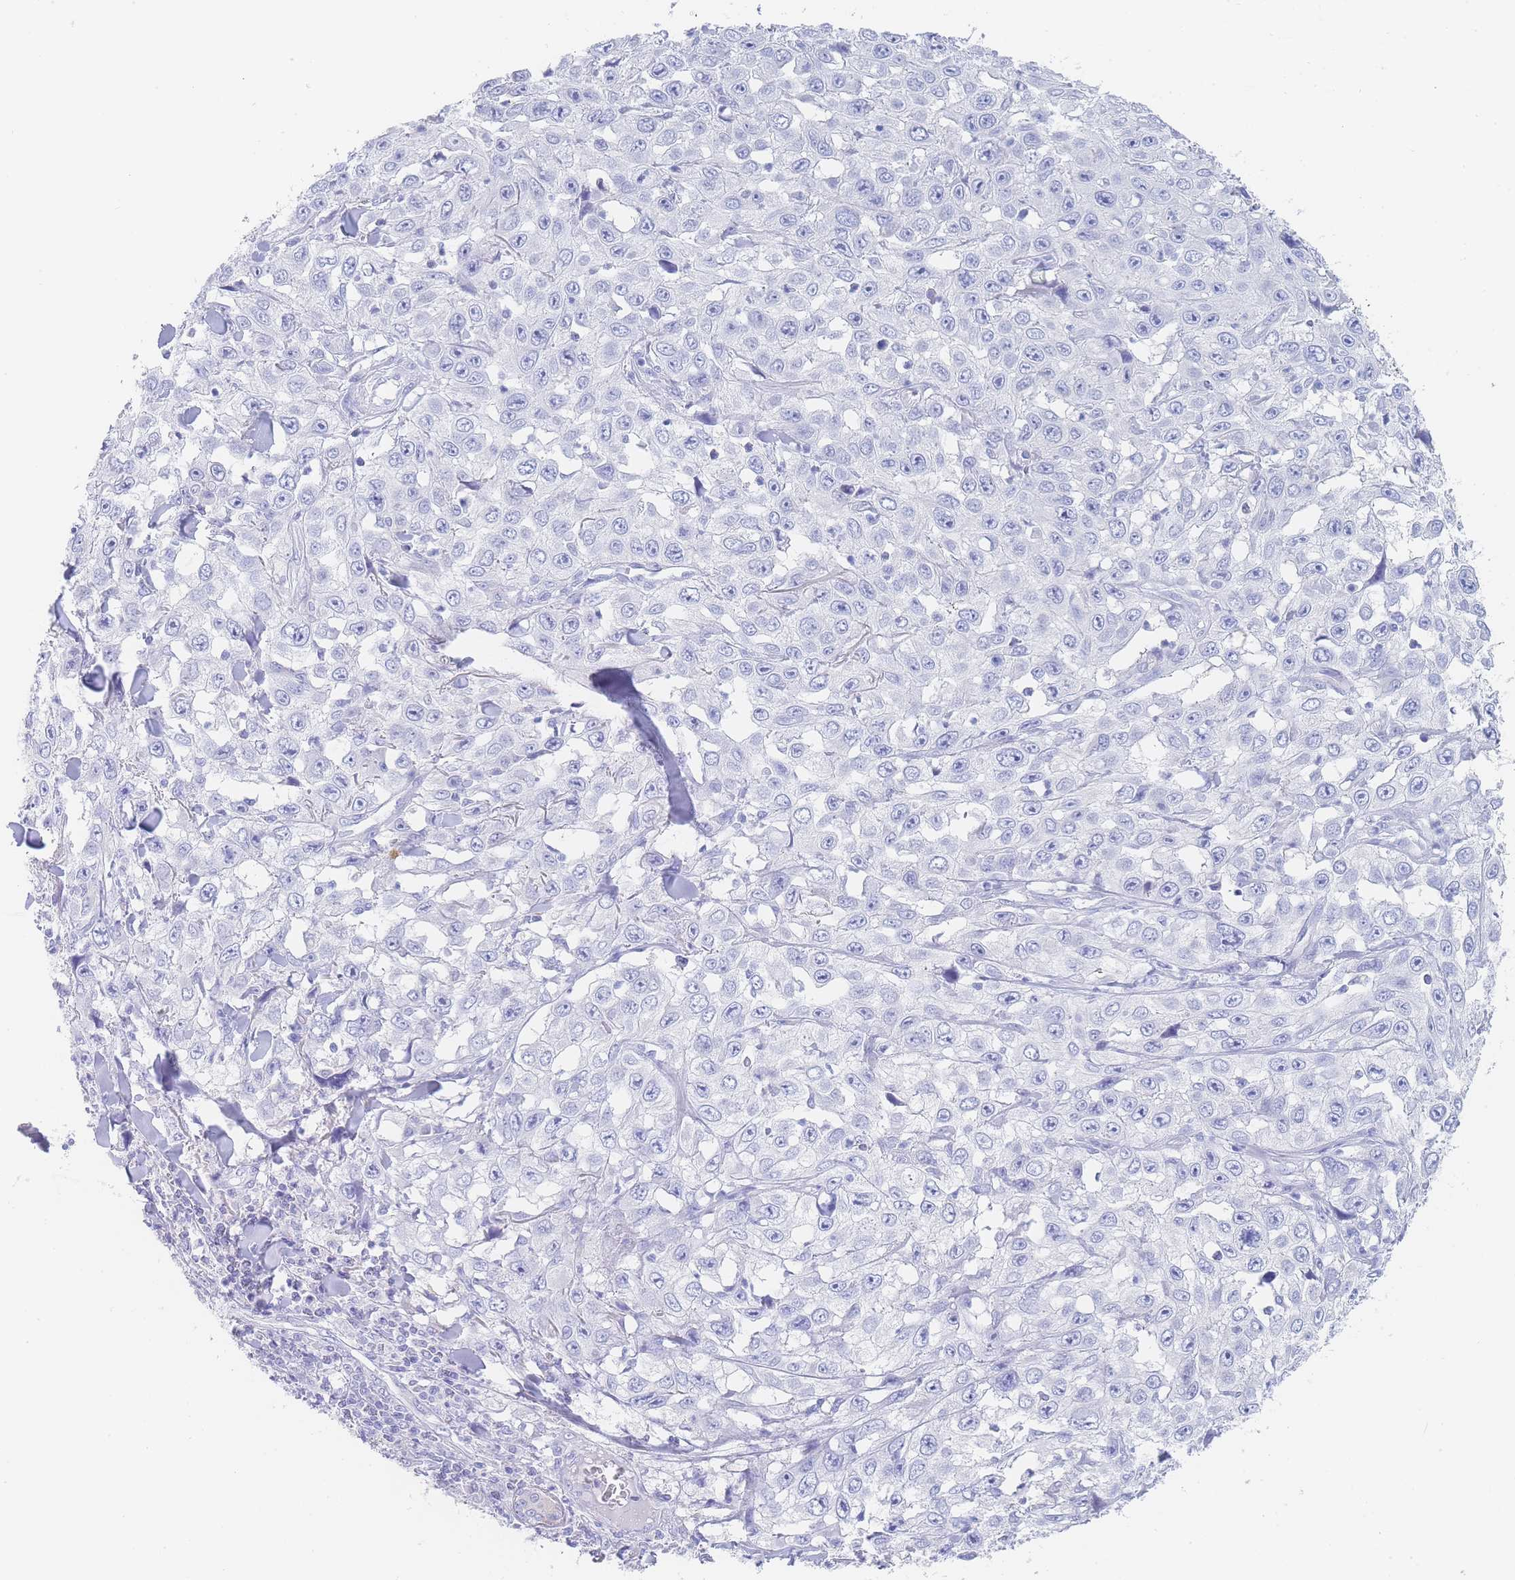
{"staining": {"intensity": "negative", "quantity": "none", "location": "none"}, "tissue": "skin cancer", "cell_type": "Tumor cells", "image_type": "cancer", "snomed": [{"axis": "morphology", "description": "Squamous cell carcinoma, NOS"}, {"axis": "topography", "description": "Skin"}], "caption": "Protein analysis of skin squamous cell carcinoma demonstrates no significant positivity in tumor cells.", "gene": "LZTFL1", "patient": {"sex": "male", "age": 82}}